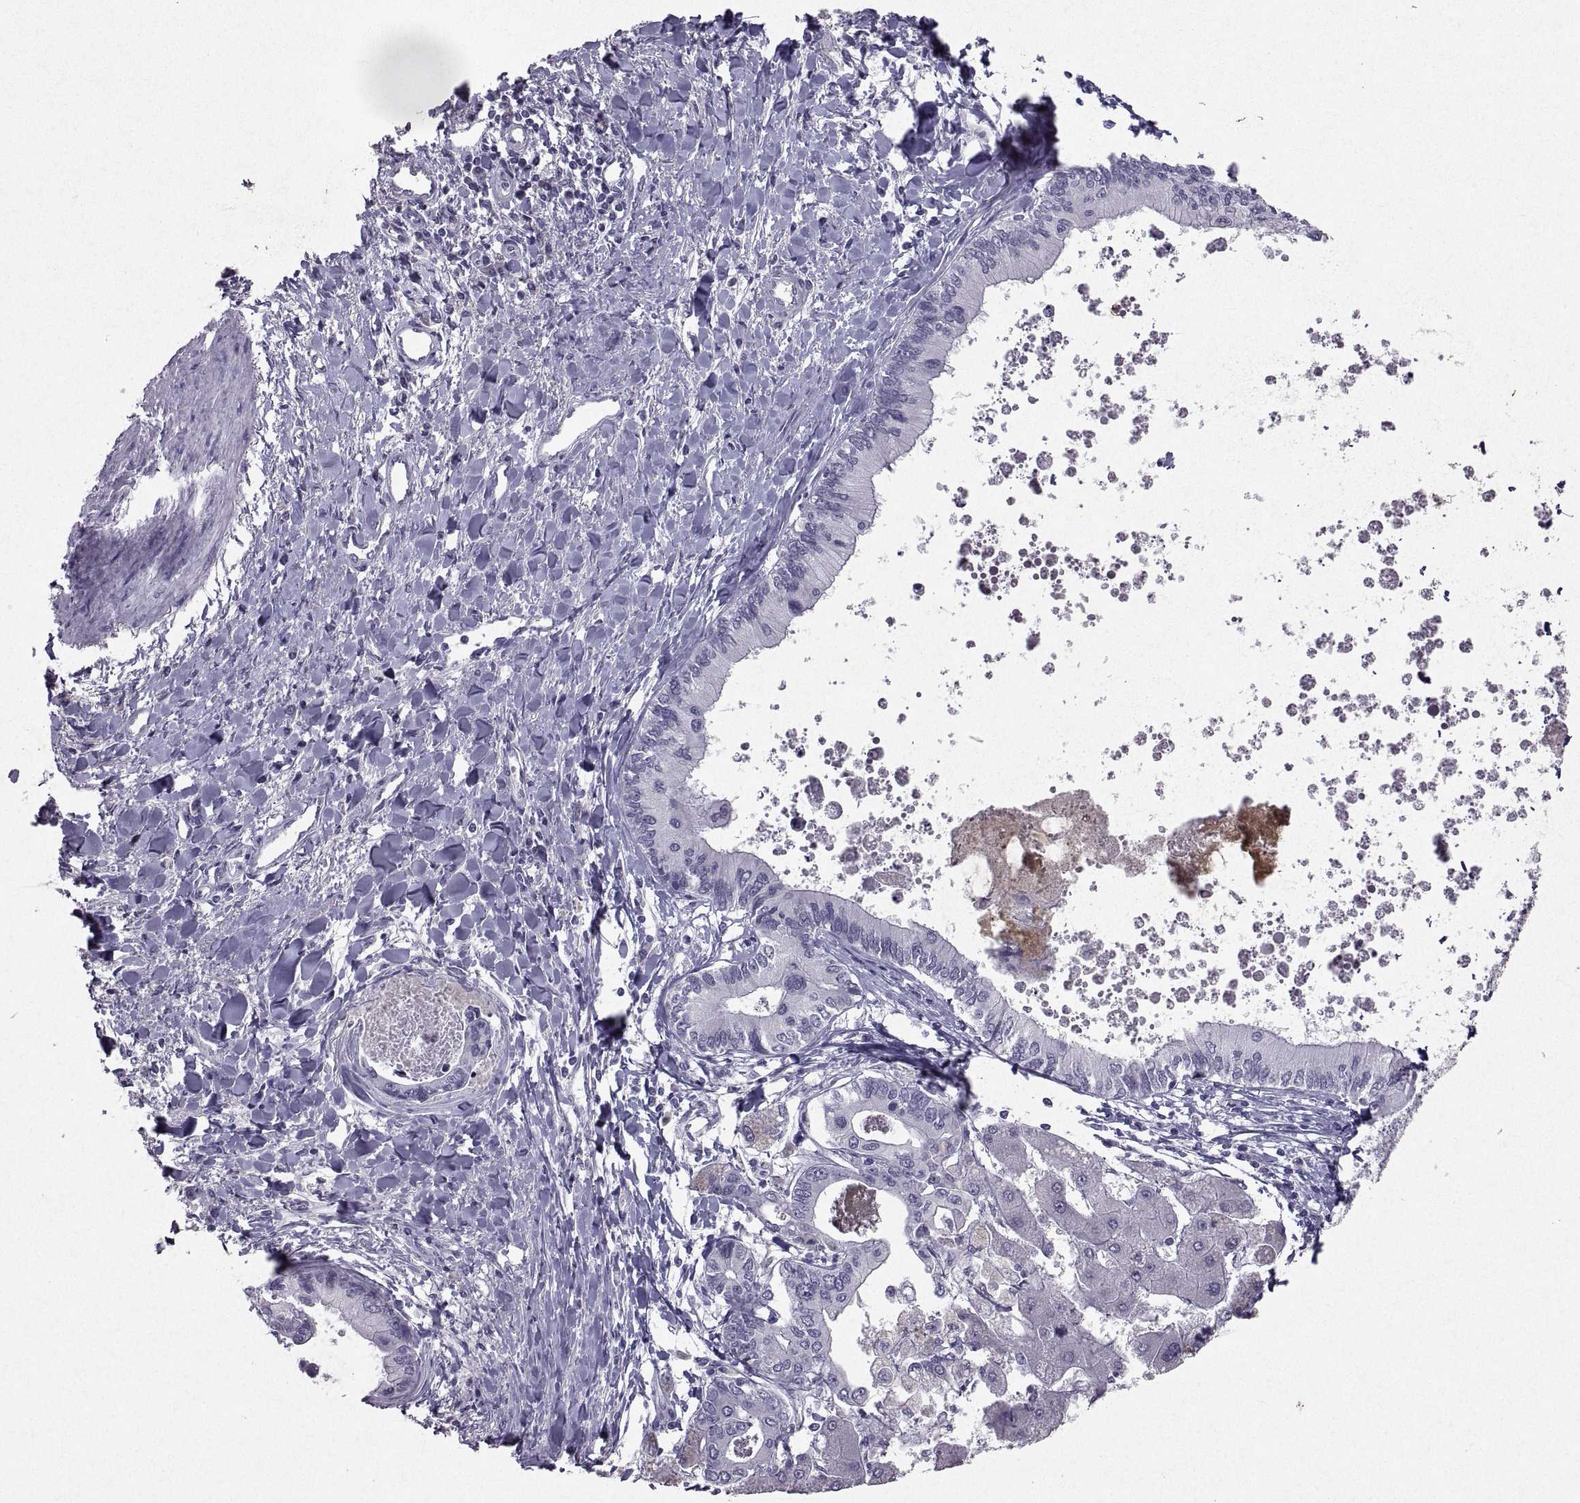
{"staining": {"intensity": "negative", "quantity": "none", "location": "none"}, "tissue": "liver cancer", "cell_type": "Tumor cells", "image_type": "cancer", "snomed": [{"axis": "morphology", "description": "Cholangiocarcinoma"}, {"axis": "topography", "description": "Liver"}], "caption": "A high-resolution photomicrograph shows IHC staining of cholangiocarcinoma (liver), which reveals no significant expression in tumor cells.", "gene": "SOX21", "patient": {"sex": "male", "age": 66}}